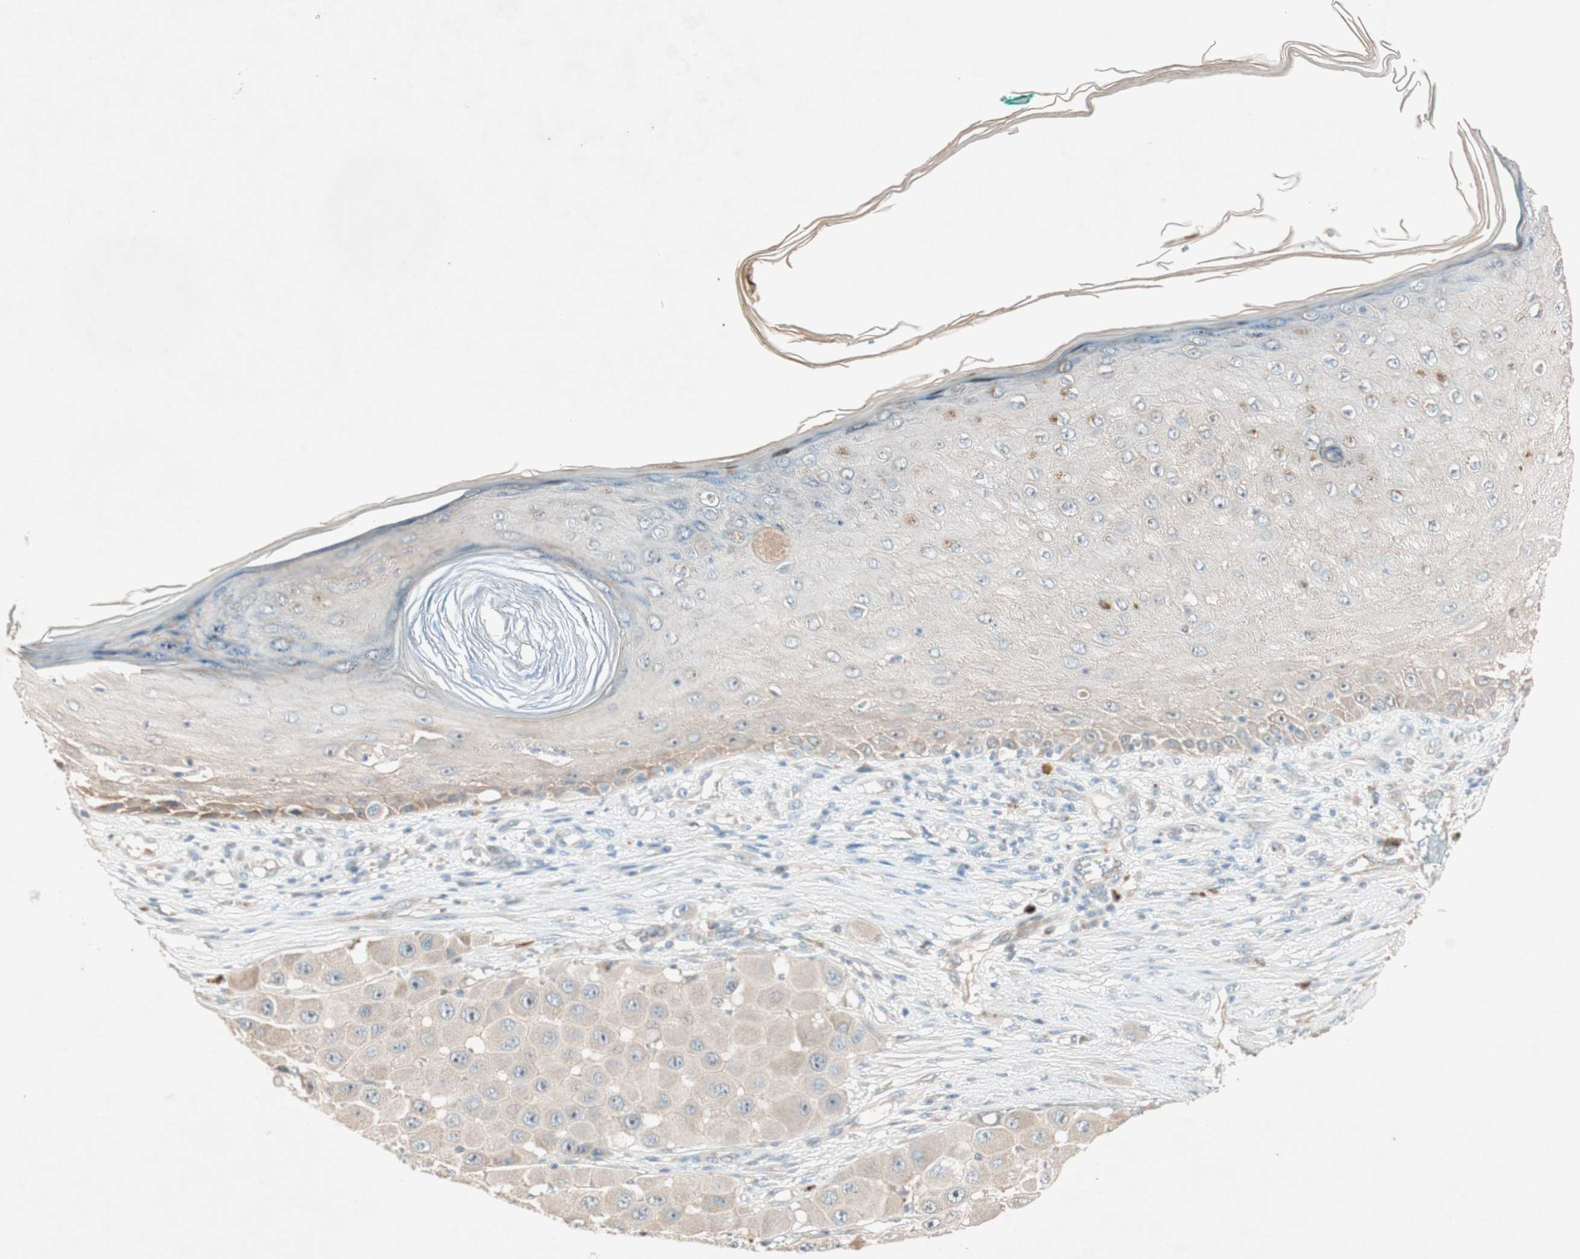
{"staining": {"intensity": "weak", "quantity": "<25%", "location": "cytoplasmic/membranous"}, "tissue": "melanoma", "cell_type": "Tumor cells", "image_type": "cancer", "snomed": [{"axis": "morphology", "description": "Malignant melanoma, NOS"}, {"axis": "topography", "description": "Skin"}], "caption": "The image shows no significant positivity in tumor cells of melanoma. Brightfield microscopy of IHC stained with DAB (3,3'-diaminobenzidine) (brown) and hematoxylin (blue), captured at high magnification.", "gene": "EPHA6", "patient": {"sex": "female", "age": 81}}